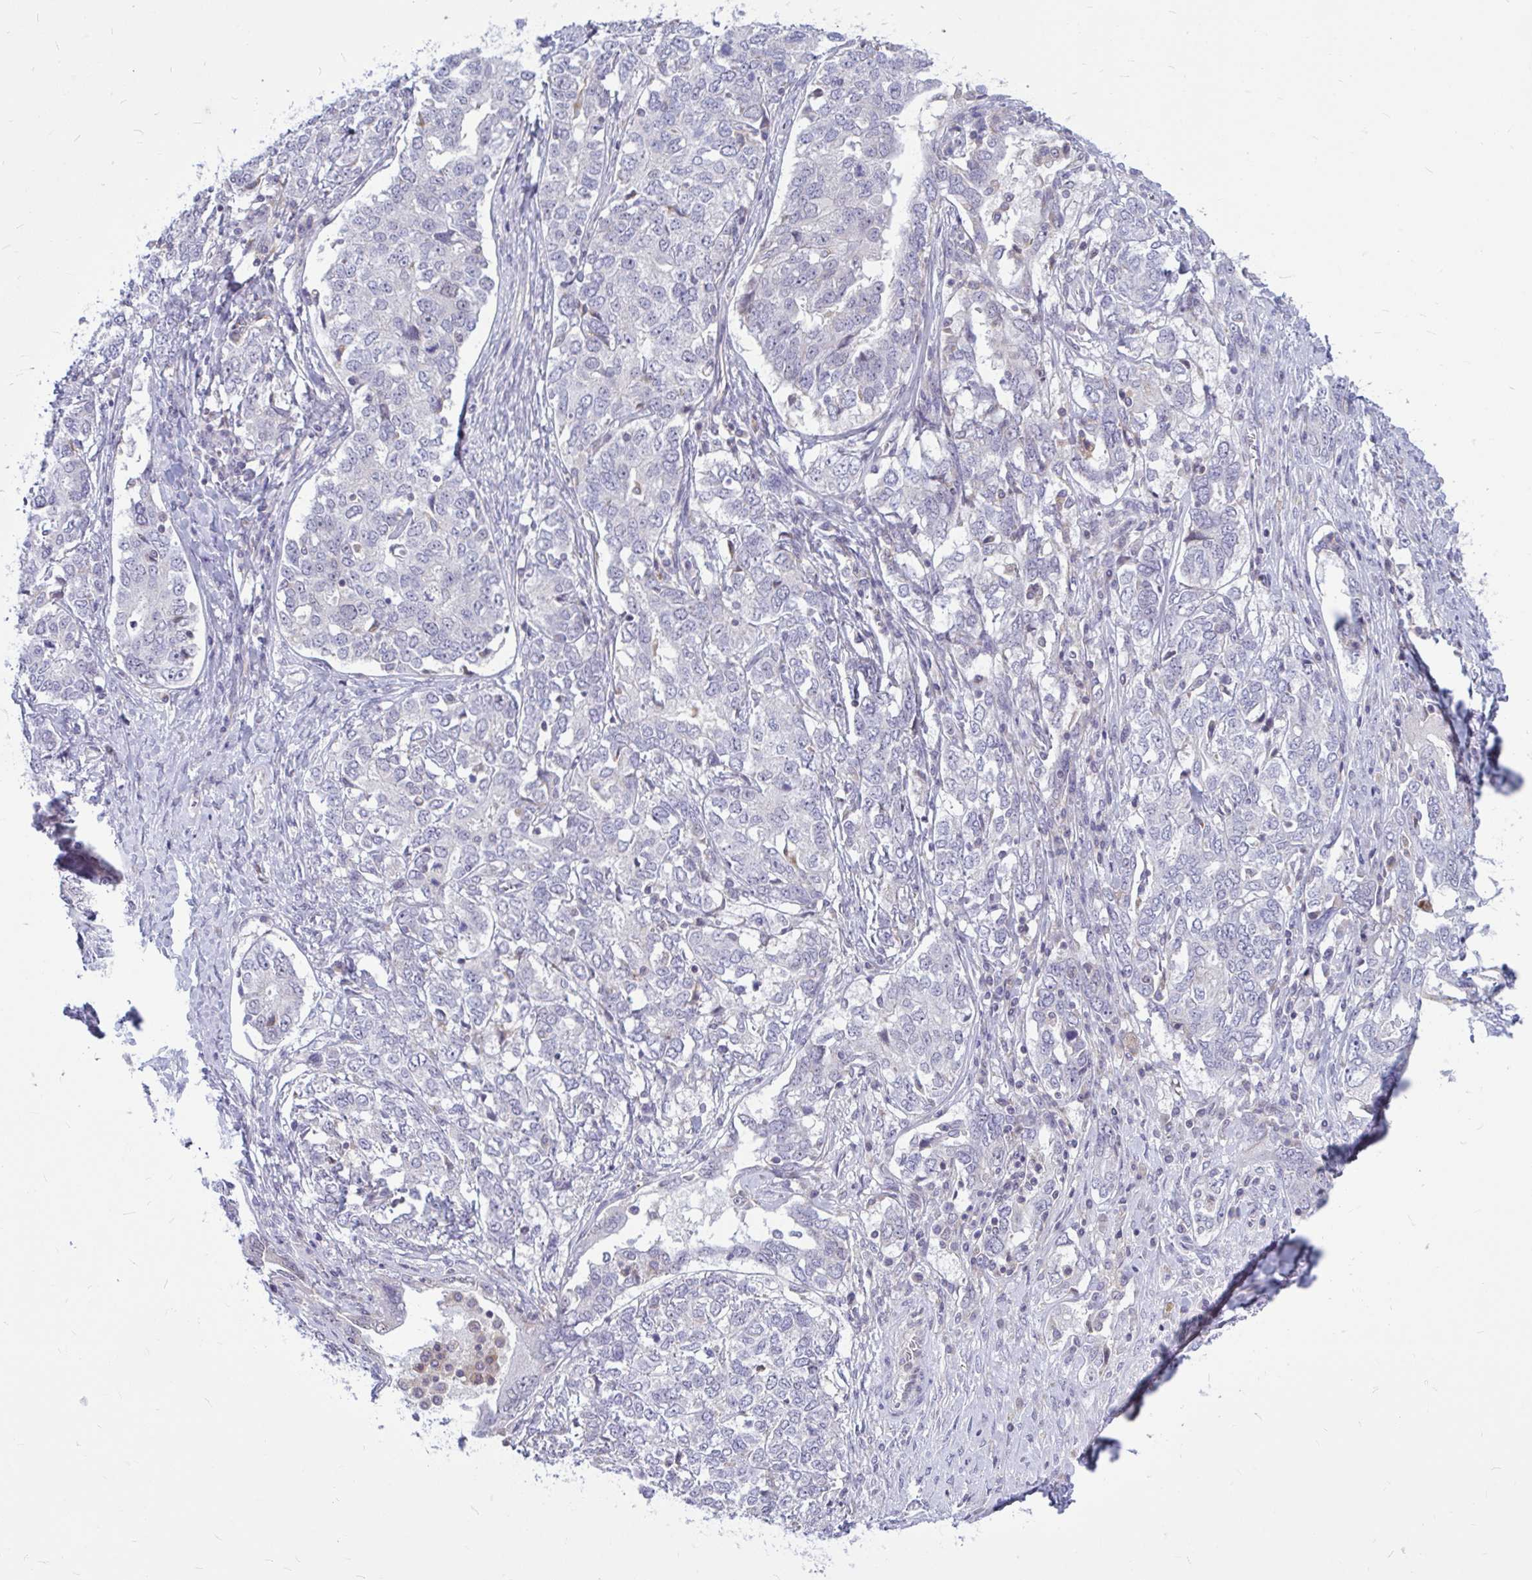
{"staining": {"intensity": "negative", "quantity": "none", "location": "none"}, "tissue": "ovarian cancer", "cell_type": "Tumor cells", "image_type": "cancer", "snomed": [{"axis": "morphology", "description": "Carcinoma, endometroid"}, {"axis": "topography", "description": "Ovary"}], "caption": "Immunohistochemistry (IHC) photomicrograph of human ovarian cancer (endometroid carcinoma) stained for a protein (brown), which displays no expression in tumor cells. (DAB (3,3'-diaminobenzidine) immunohistochemistry (IHC) visualized using brightfield microscopy, high magnification).", "gene": "ZSCAN25", "patient": {"sex": "female", "age": 62}}